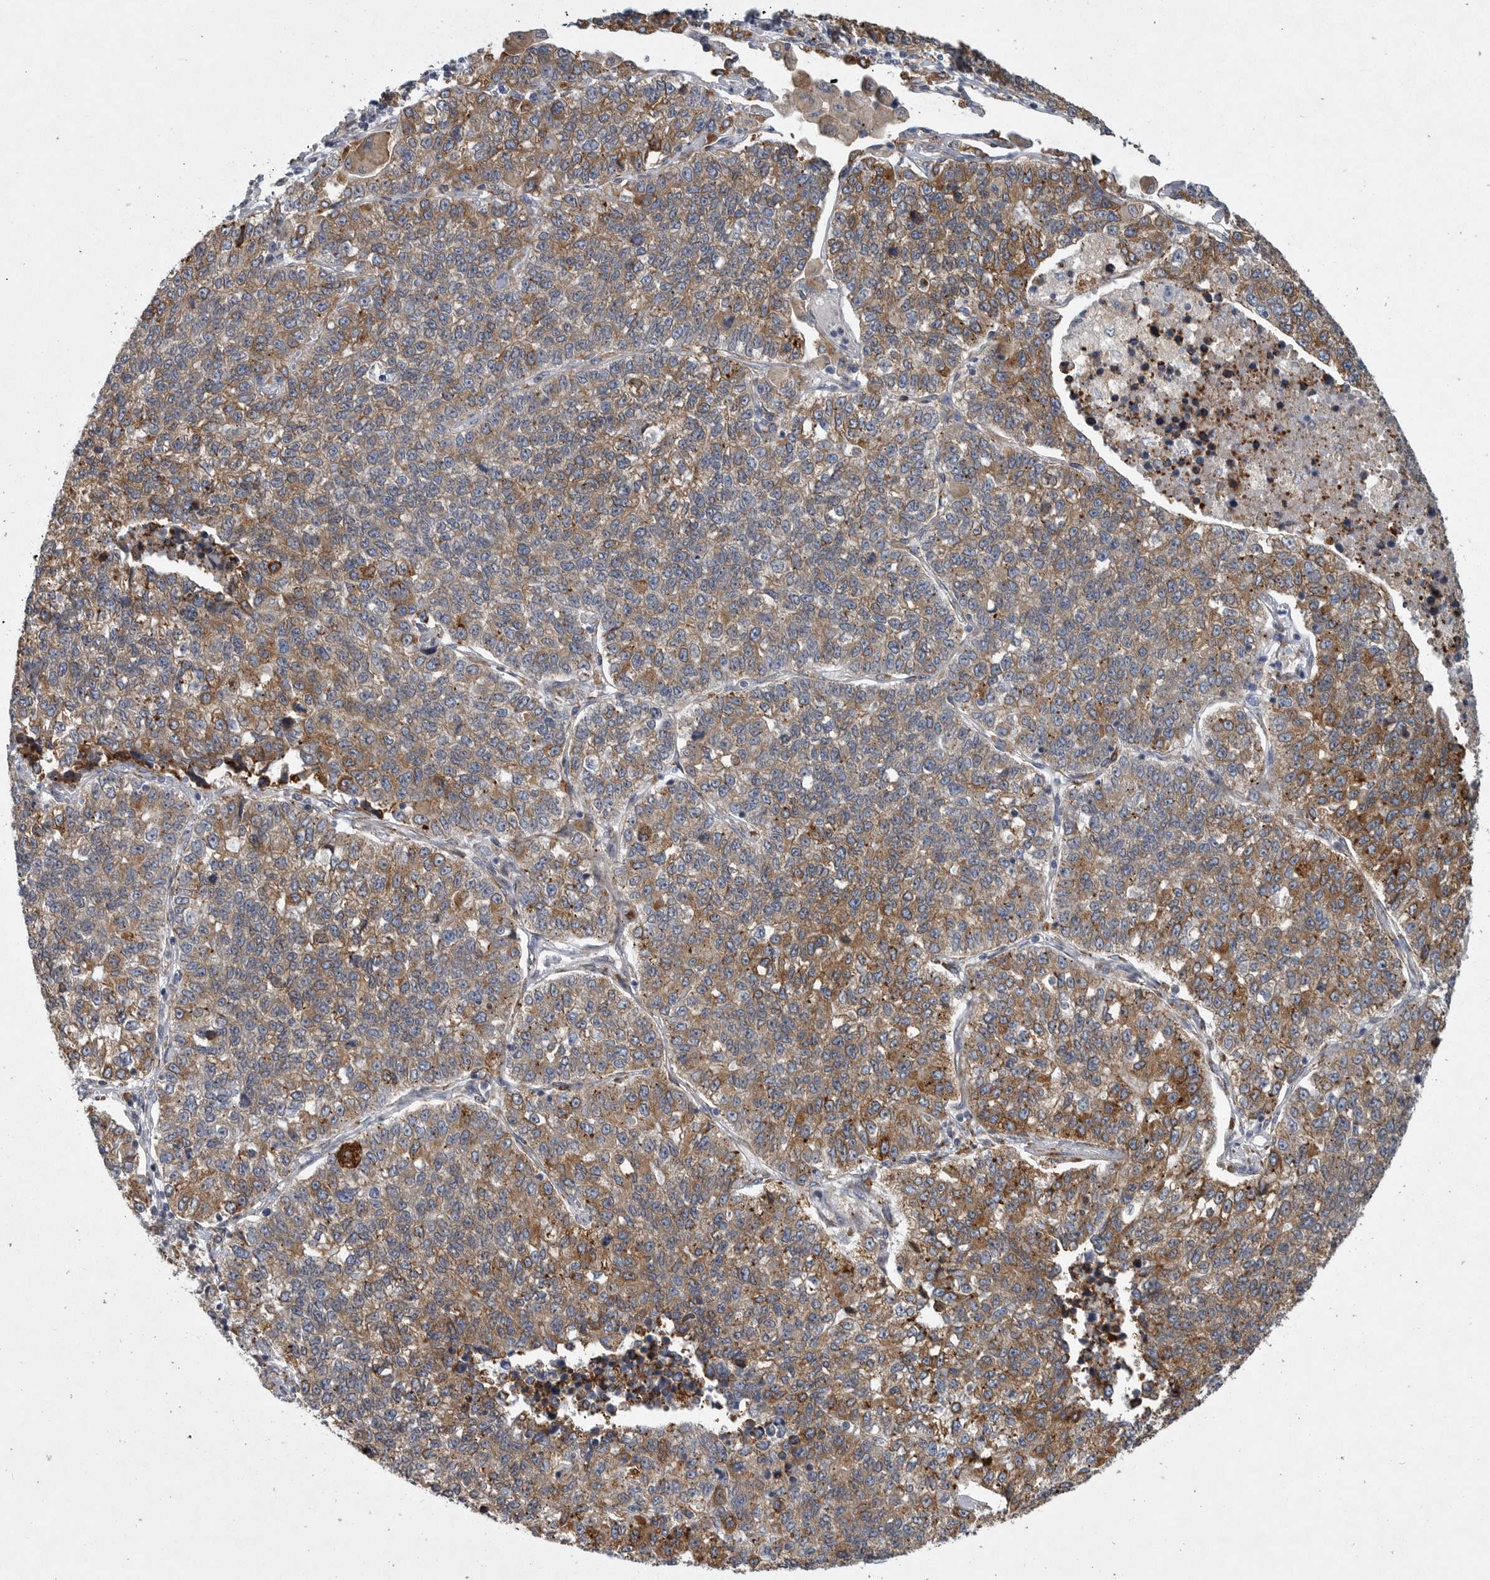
{"staining": {"intensity": "moderate", "quantity": ">75%", "location": "cytoplasmic/membranous"}, "tissue": "lung cancer", "cell_type": "Tumor cells", "image_type": "cancer", "snomed": [{"axis": "morphology", "description": "Adenocarcinoma, NOS"}, {"axis": "topography", "description": "Lung"}], "caption": "Immunohistochemical staining of human adenocarcinoma (lung) displays medium levels of moderate cytoplasmic/membranous protein positivity in about >75% of tumor cells.", "gene": "MINPP1", "patient": {"sex": "male", "age": 49}}